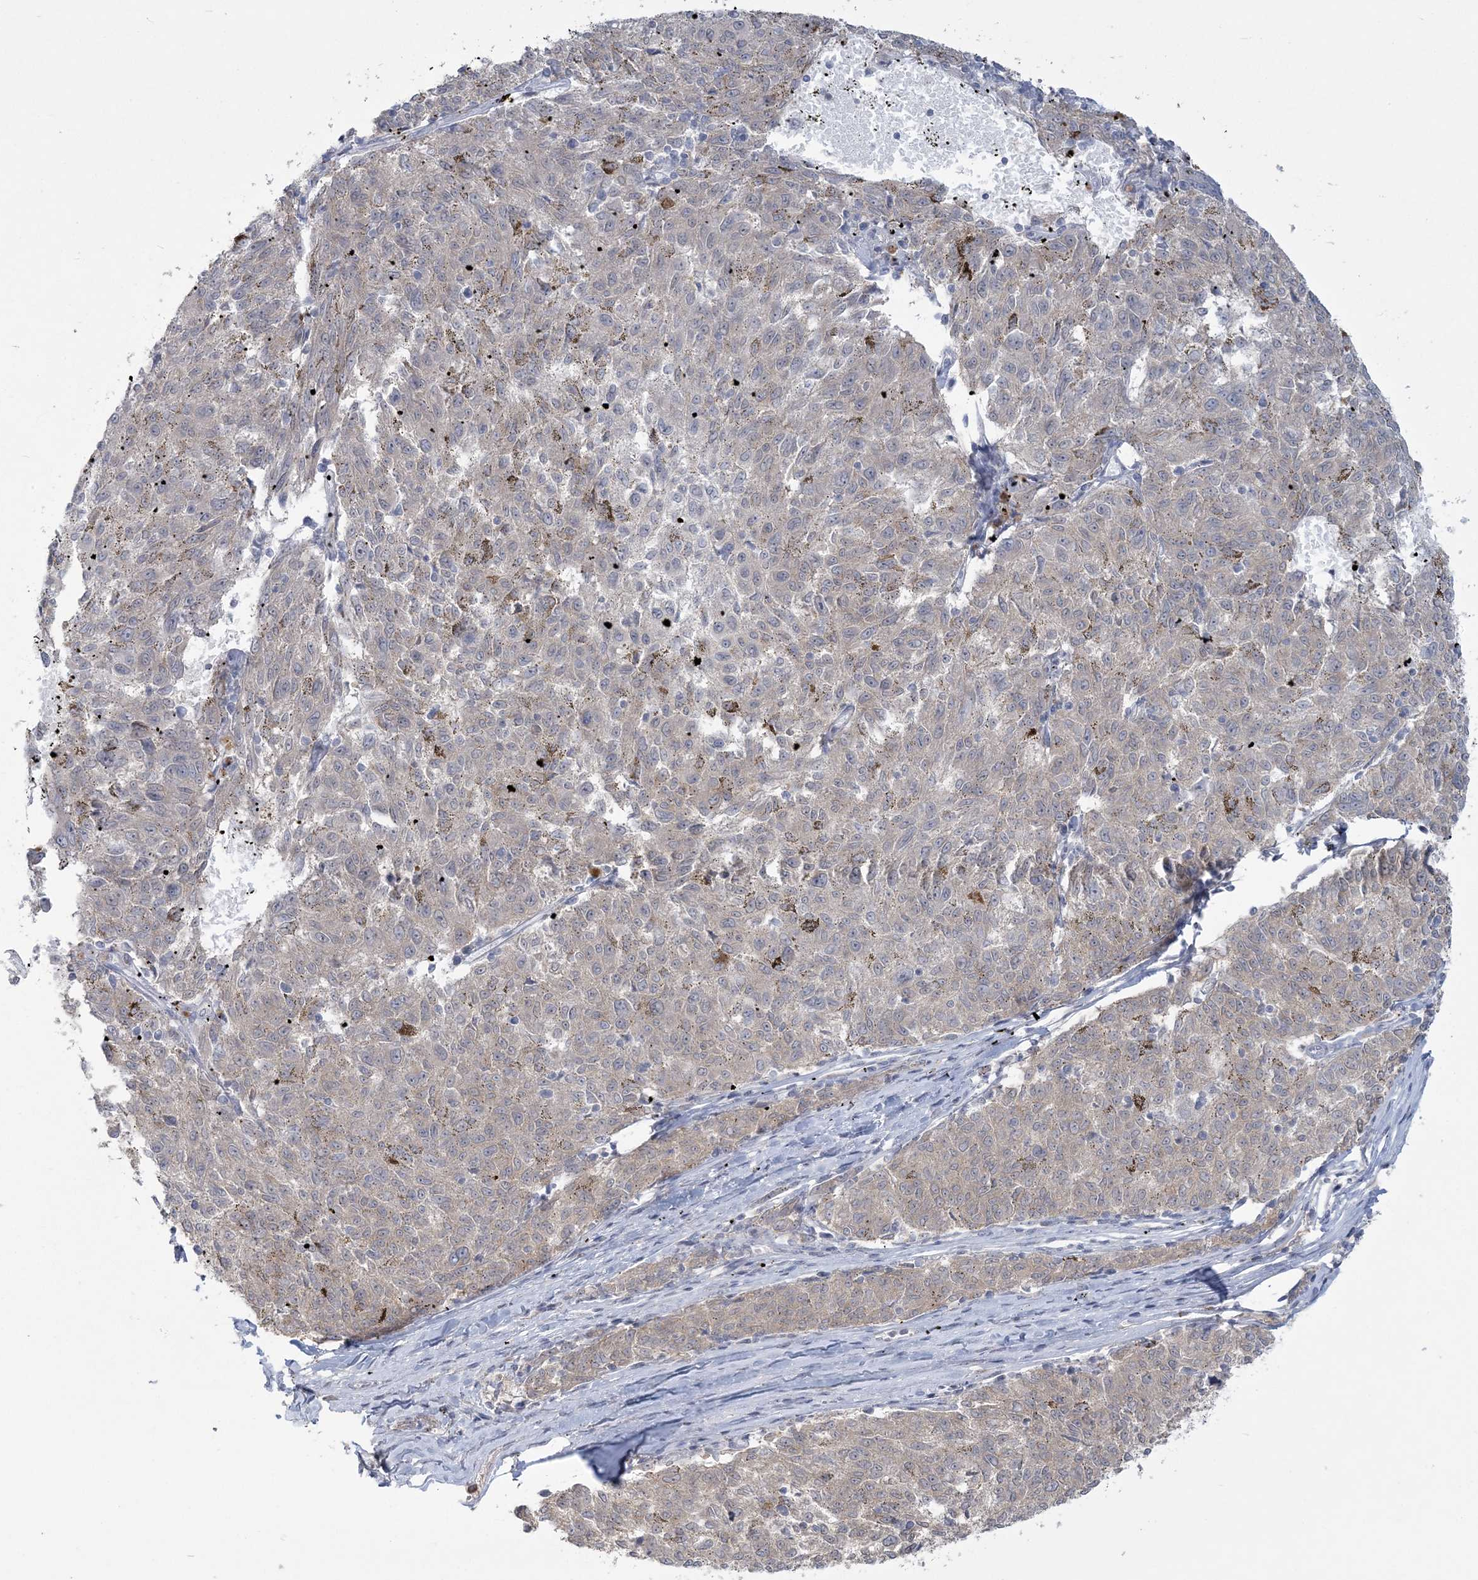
{"staining": {"intensity": "weak", "quantity": "<25%", "location": "cytoplasmic/membranous"}, "tissue": "melanoma", "cell_type": "Tumor cells", "image_type": "cancer", "snomed": [{"axis": "morphology", "description": "Malignant melanoma, NOS"}, {"axis": "topography", "description": "Skin"}], "caption": "Immunohistochemistry micrograph of neoplastic tissue: melanoma stained with DAB demonstrates no significant protein positivity in tumor cells. The staining is performed using DAB brown chromogen with nuclei counter-stained in using hematoxylin.", "gene": "ANKS1A", "patient": {"sex": "female", "age": 72}}